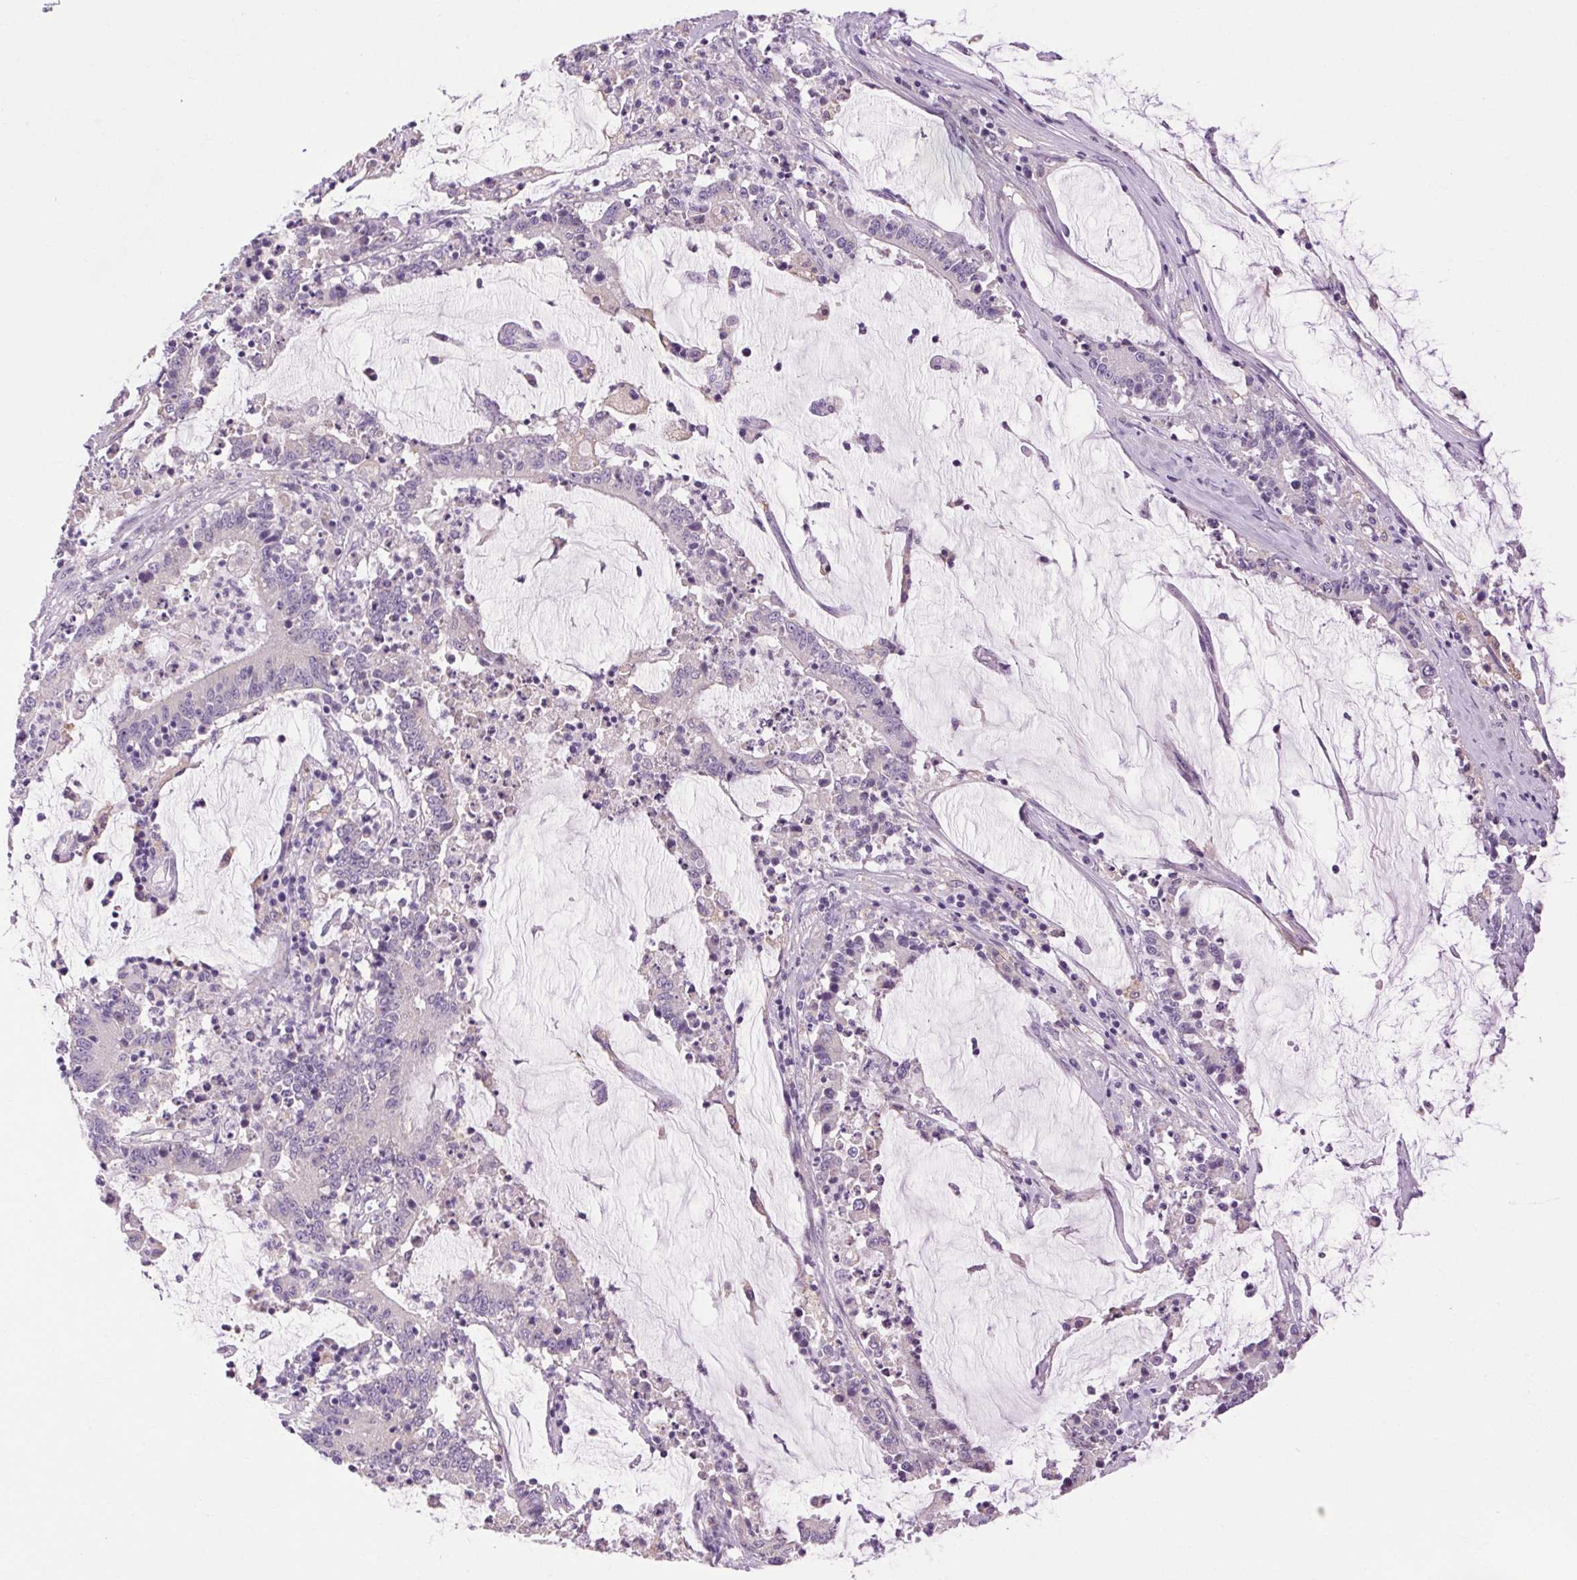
{"staining": {"intensity": "negative", "quantity": "none", "location": "none"}, "tissue": "stomach cancer", "cell_type": "Tumor cells", "image_type": "cancer", "snomed": [{"axis": "morphology", "description": "Adenocarcinoma, NOS"}, {"axis": "topography", "description": "Stomach, upper"}], "caption": "DAB immunohistochemical staining of stomach cancer reveals no significant positivity in tumor cells.", "gene": "SOWAHC", "patient": {"sex": "male", "age": 68}}